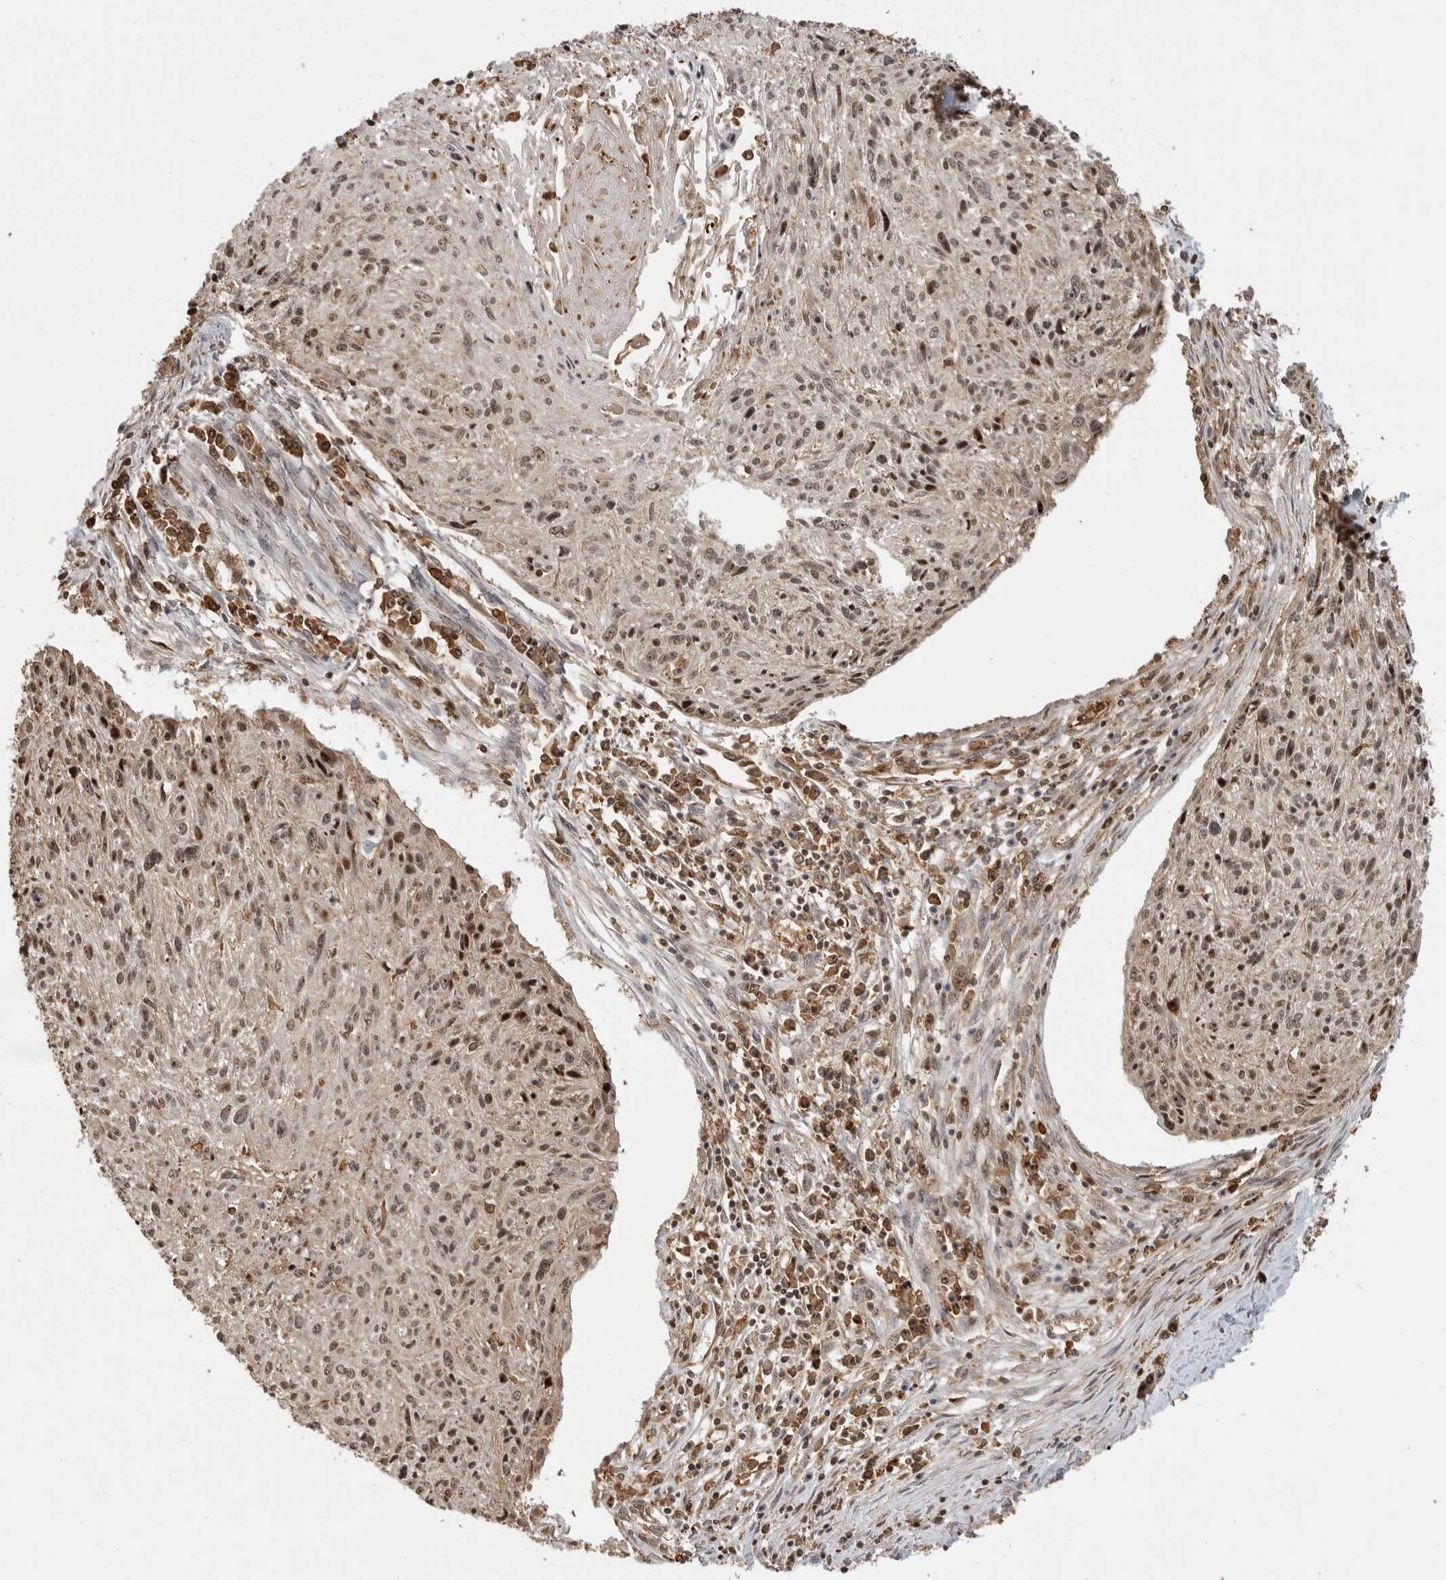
{"staining": {"intensity": "strong", "quantity": "<25%", "location": "nuclear"}, "tissue": "cervical cancer", "cell_type": "Tumor cells", "image_type": "cancer", "snomed": [{"axis": "morphology", "description": "Squamous cell carcinoma, NOS"}, {"axis": "topography", "description": "Cervix"}], "caption": "Immunohistochemistry image of human cervical cancer (squamous cell carcinoma) stained for a protein (brown), which demonstrates medium levels of strong nuclear expression in about <25% of tumor cells.", "gene": "BMP2K", "patient": {"sex": "female", "age": 51}}